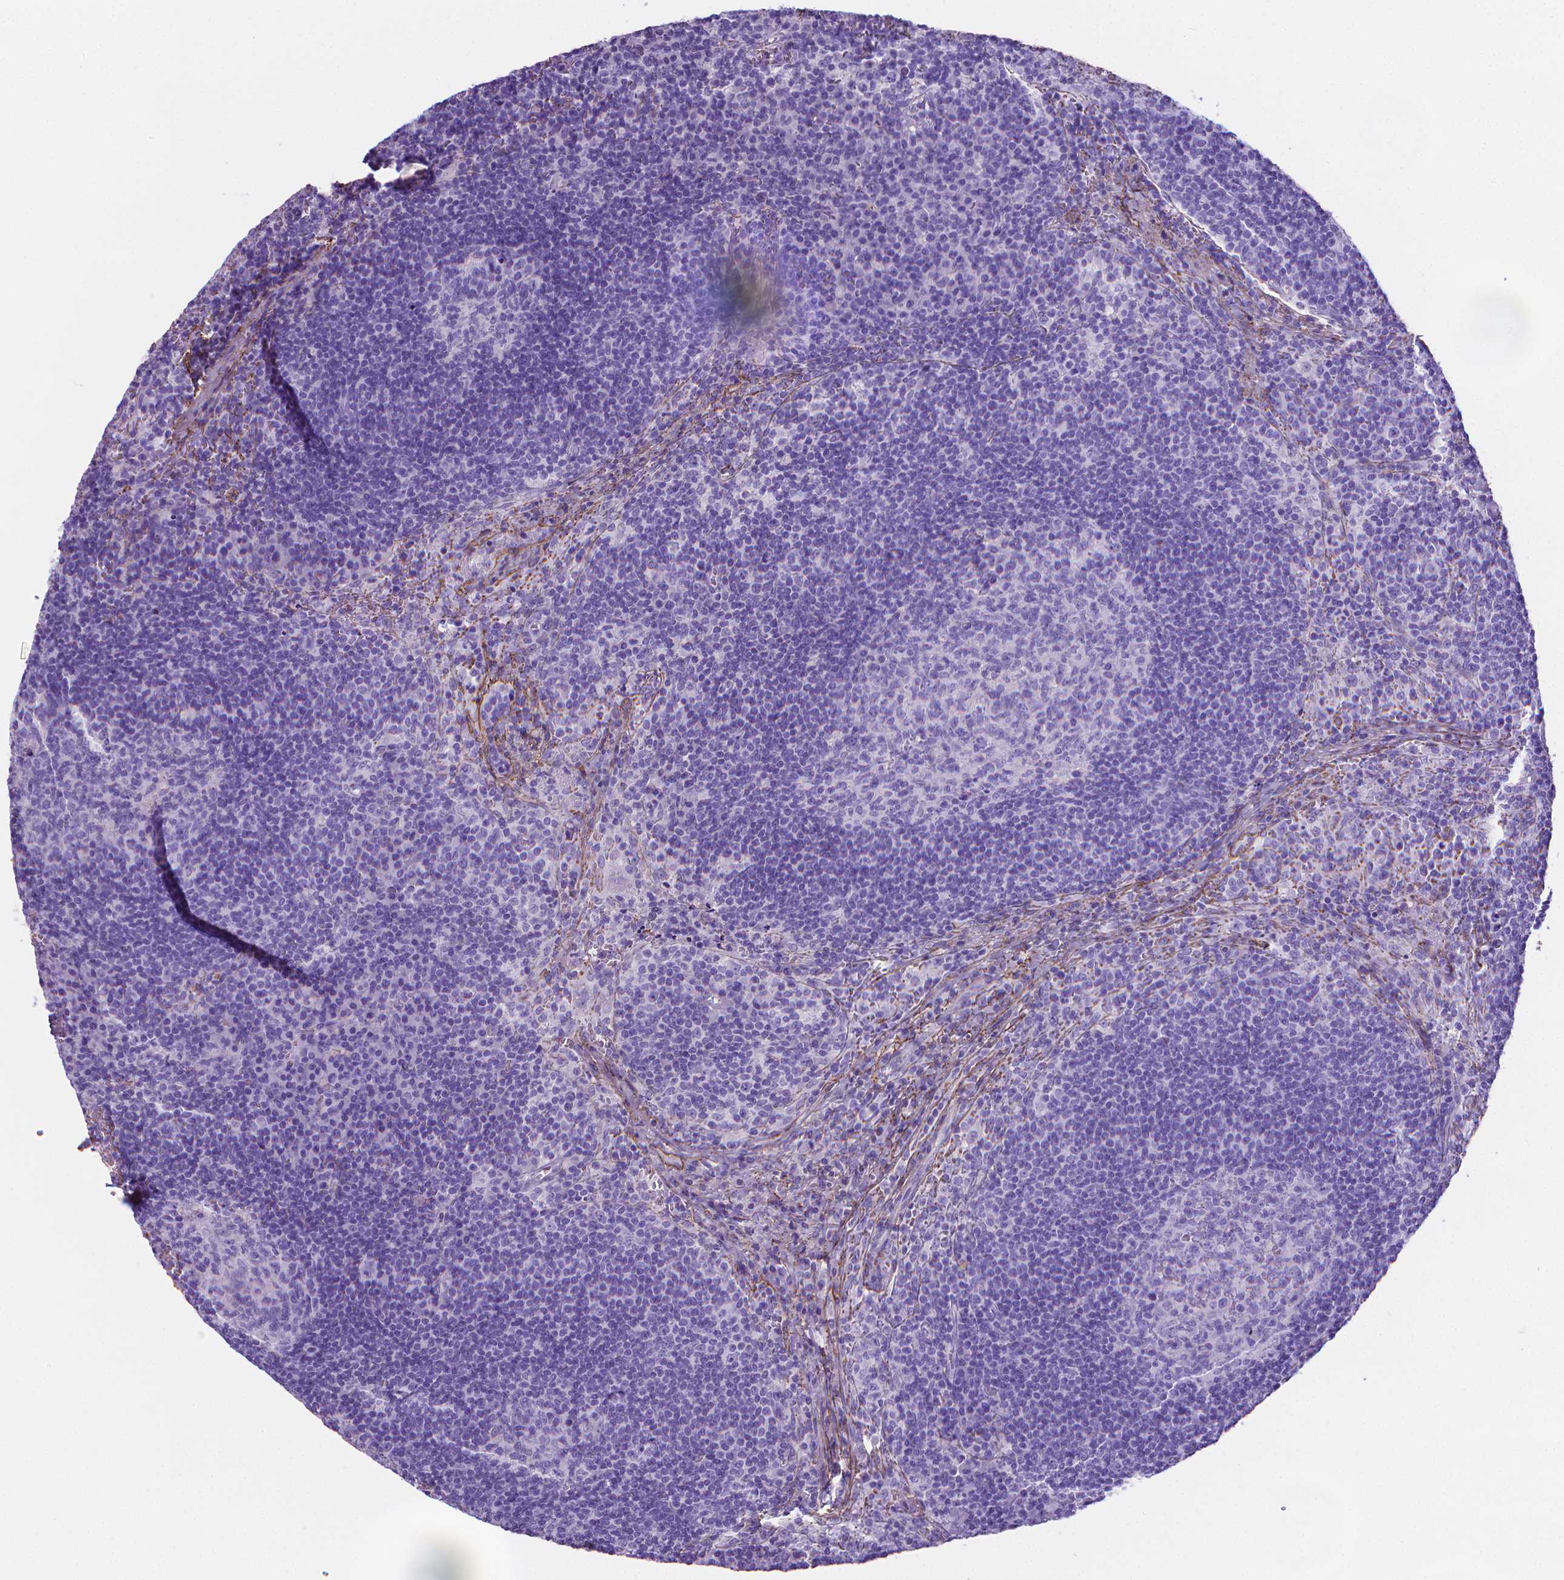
{"staining": {"intensity": "negative", "quantity": "none", "location": "none"}, "tissue": "lymph node", "cell_type": "Germinal center cells", "image_type": "normal", "snomed": [{"axis": "morphology", "description": "Normal tissue, NOS"}, {"axis": "topography", "description": "Lymph node"}], "caption": "Photomicrograph shows no protein positivity in germinal center cells of normal lymph node.", "gene": "MFAP2", "patient": {"sex": "male", "age": 67}}